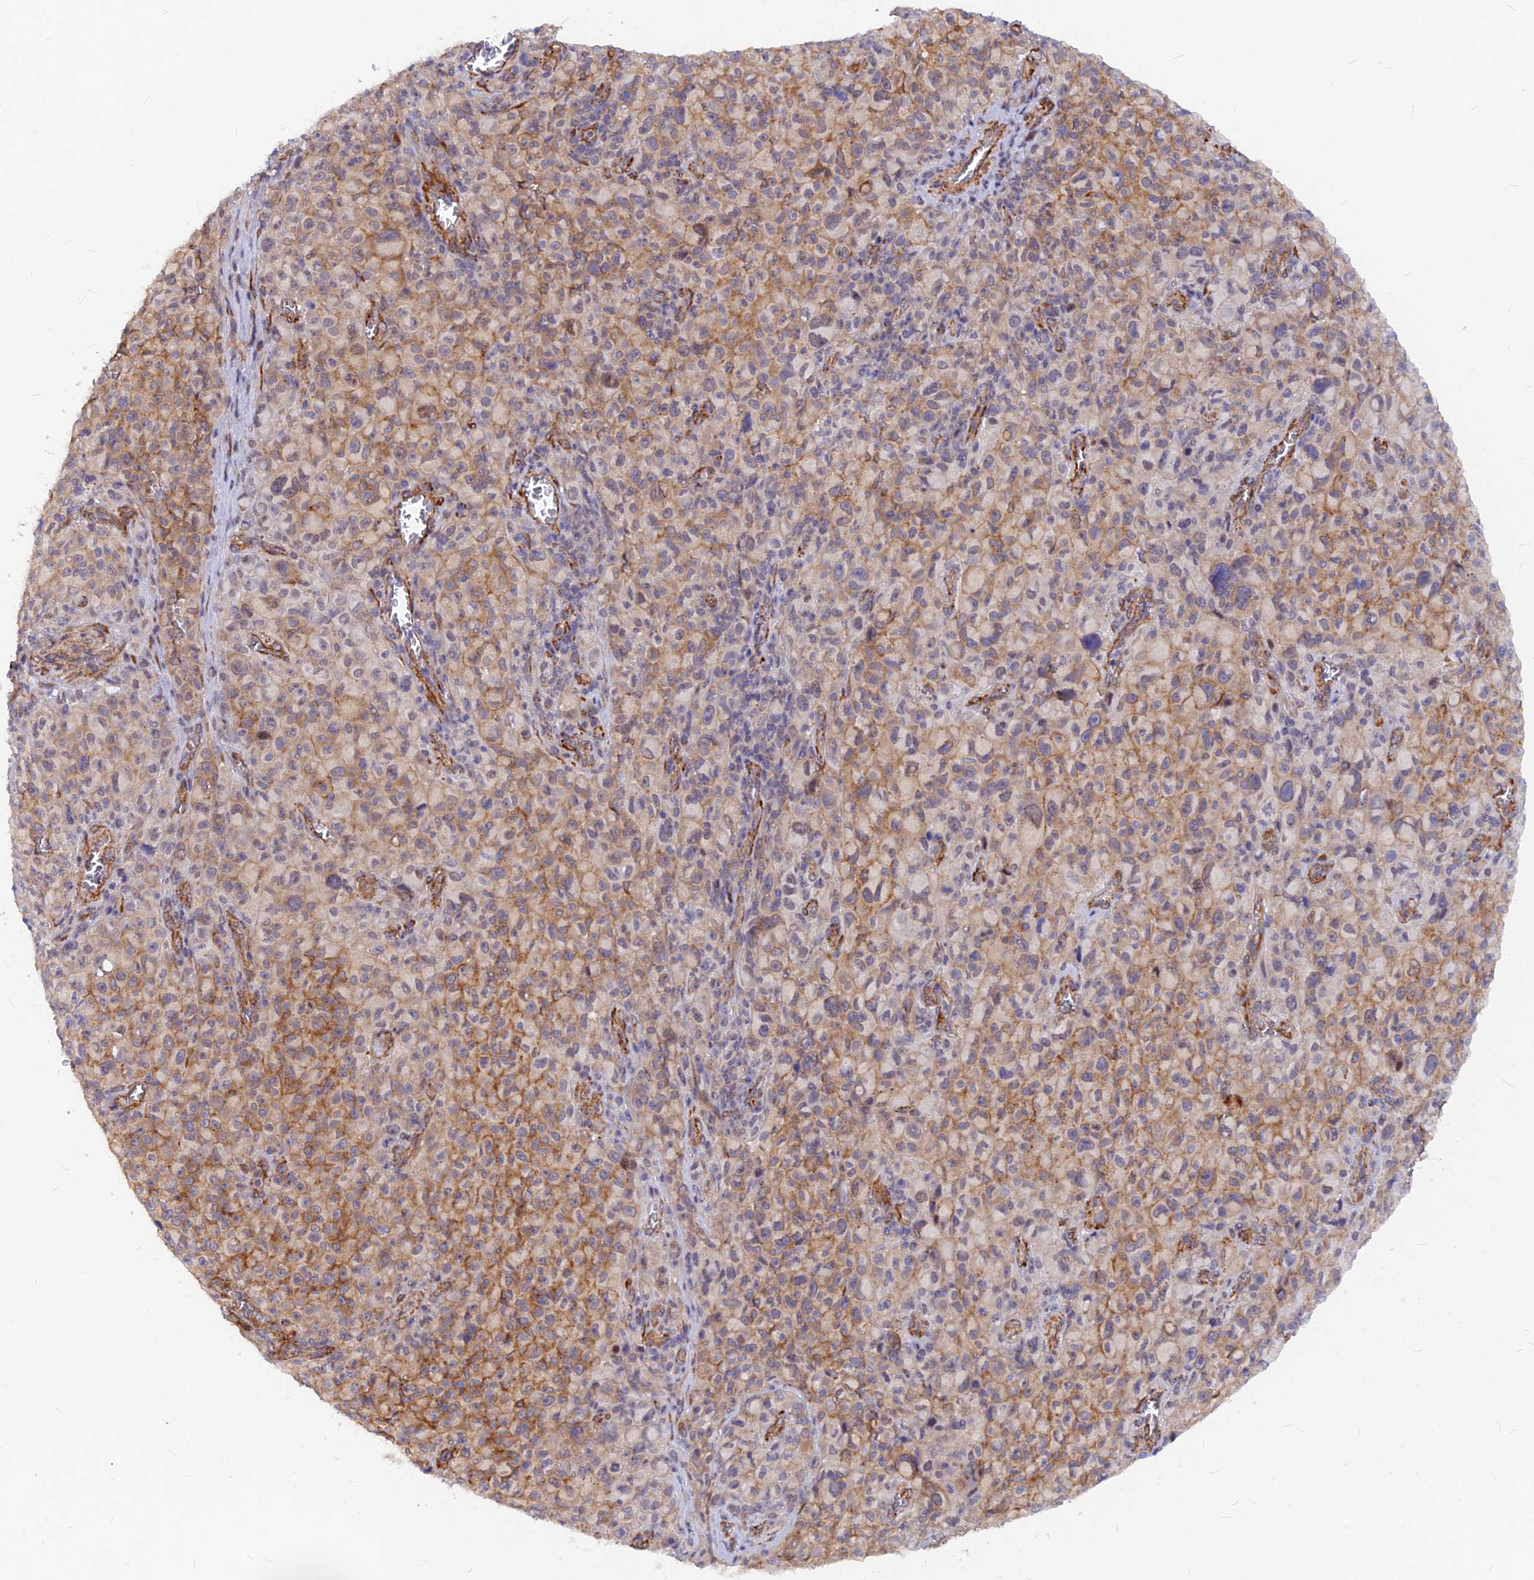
{"staining": {"intensity": "moderate", "quantity": "25%-75%", "location": "cytoplasmic/membranous,nuclear"}, "tissue": "melanoma", "cell_type": "Tumor cells", "image_type": "cancer", "snomed": [{"axis": "morphology", "description": "Malignant melanoma, NOS"}, {"axis": "topography", "description": "Skin"}], "caption": "Tumor cells display medium levels of moderate cytoplasmic/membranous and nuclear positivity in about 25%-75% of cells in human malignant melanoma. (DAB (3,3'-diaminobenzidine) IHC with brightfield microscopy, high magnification).", "gene": "VSTM2L", "patient": {"sex": "female", "age": 82}}